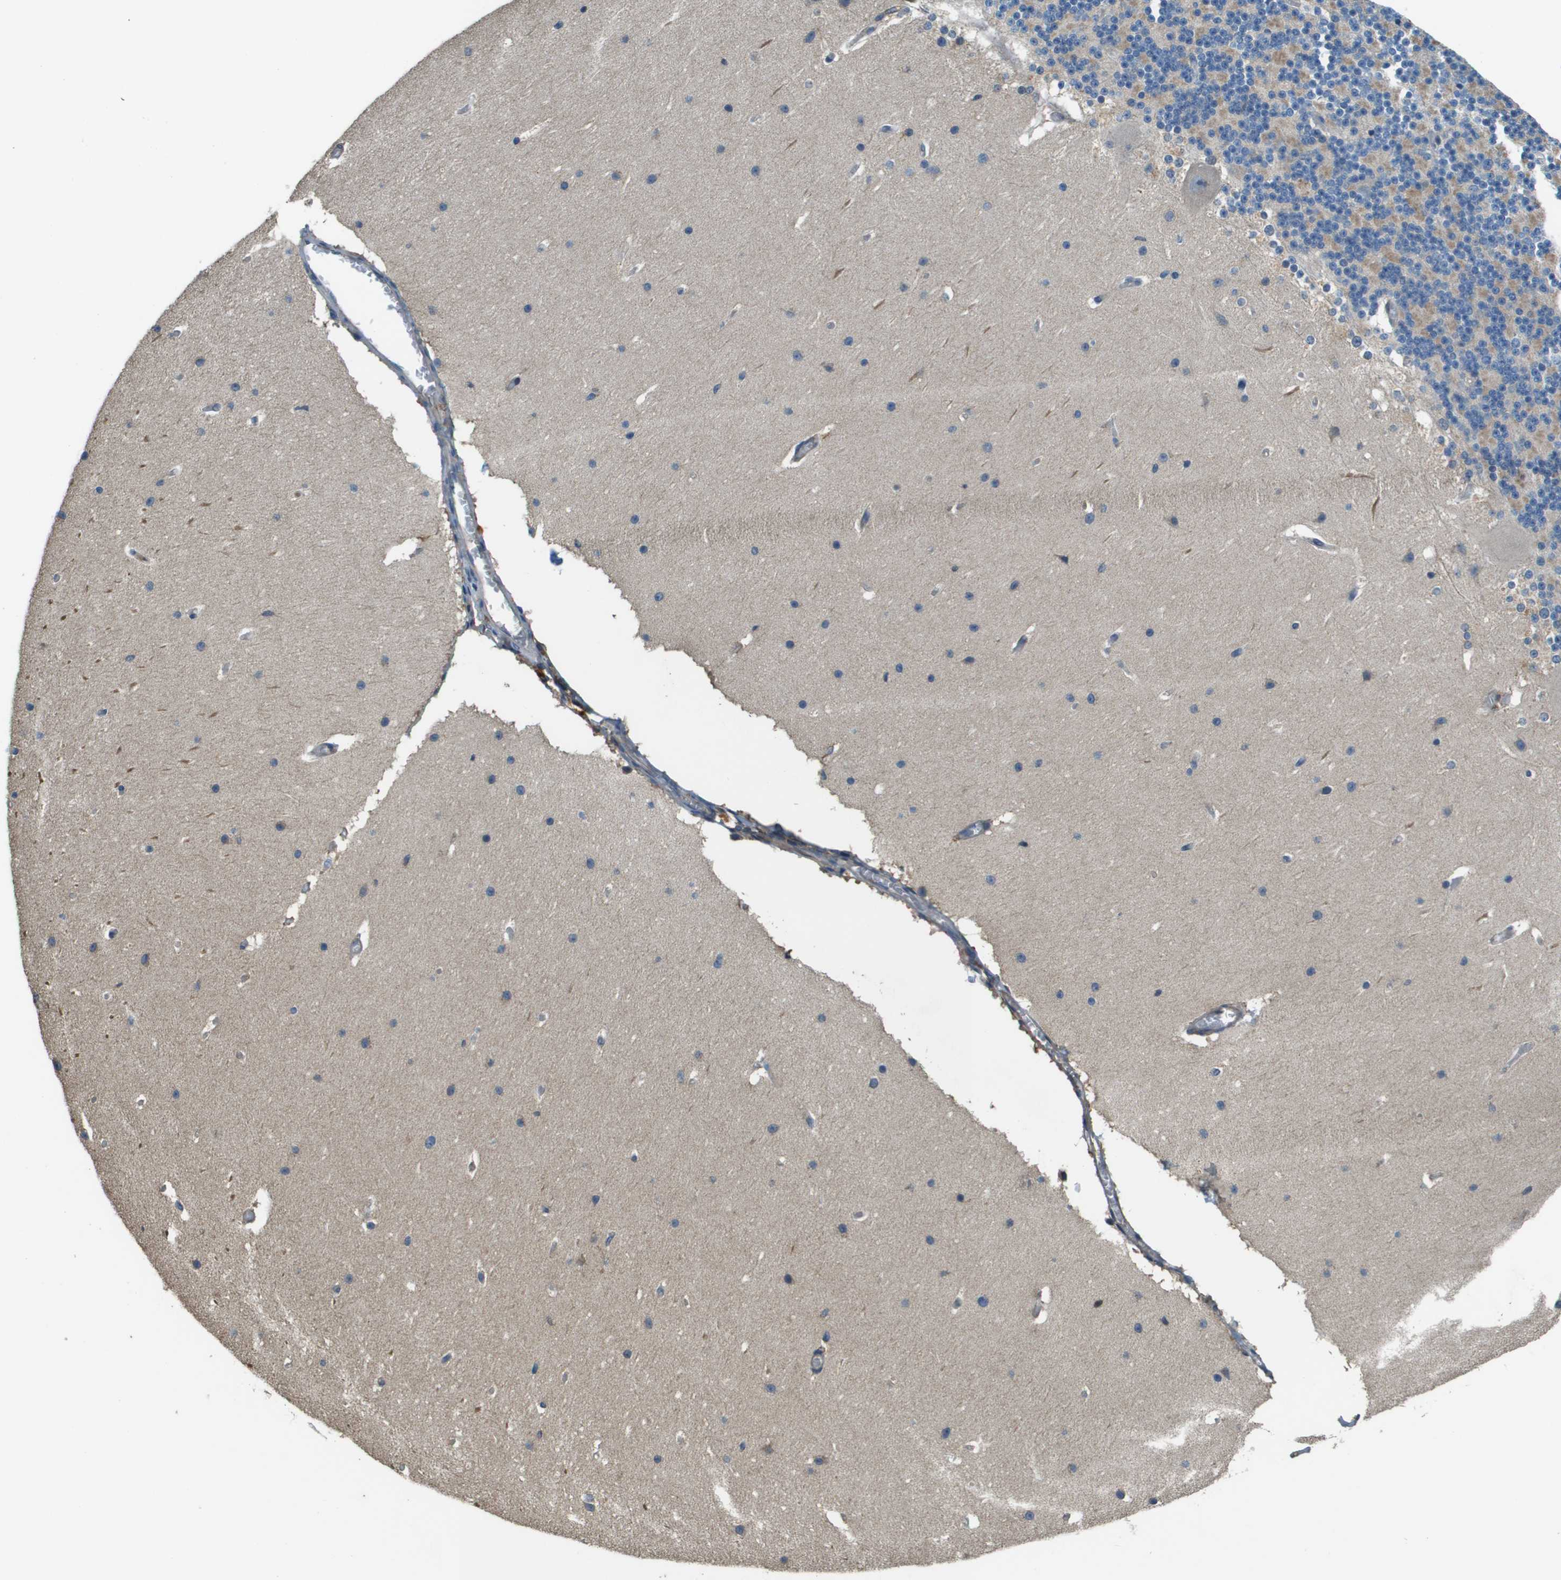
{"staining": {"intensity": "moderate", "quantity": "25%-75%", "location": "cytoplasmic/membranous"}, "tissue": "cerebellum", "cell_type": "Cells in granular layer", "image_type": "normal", "snomed": [{"axis": "morphology", "description": "Normal tissue, NOS"}, {"axis": "topography", "description": "Cerebellum"}], "caption": "Human cerebellum stained for a protein (brown) shows moderate cytoplasmic/membranous positive expression in about 25%-75% of cells in granular layer.", "gene": "SAMSN1", "patient": {"sex": "female", "age": 19}}